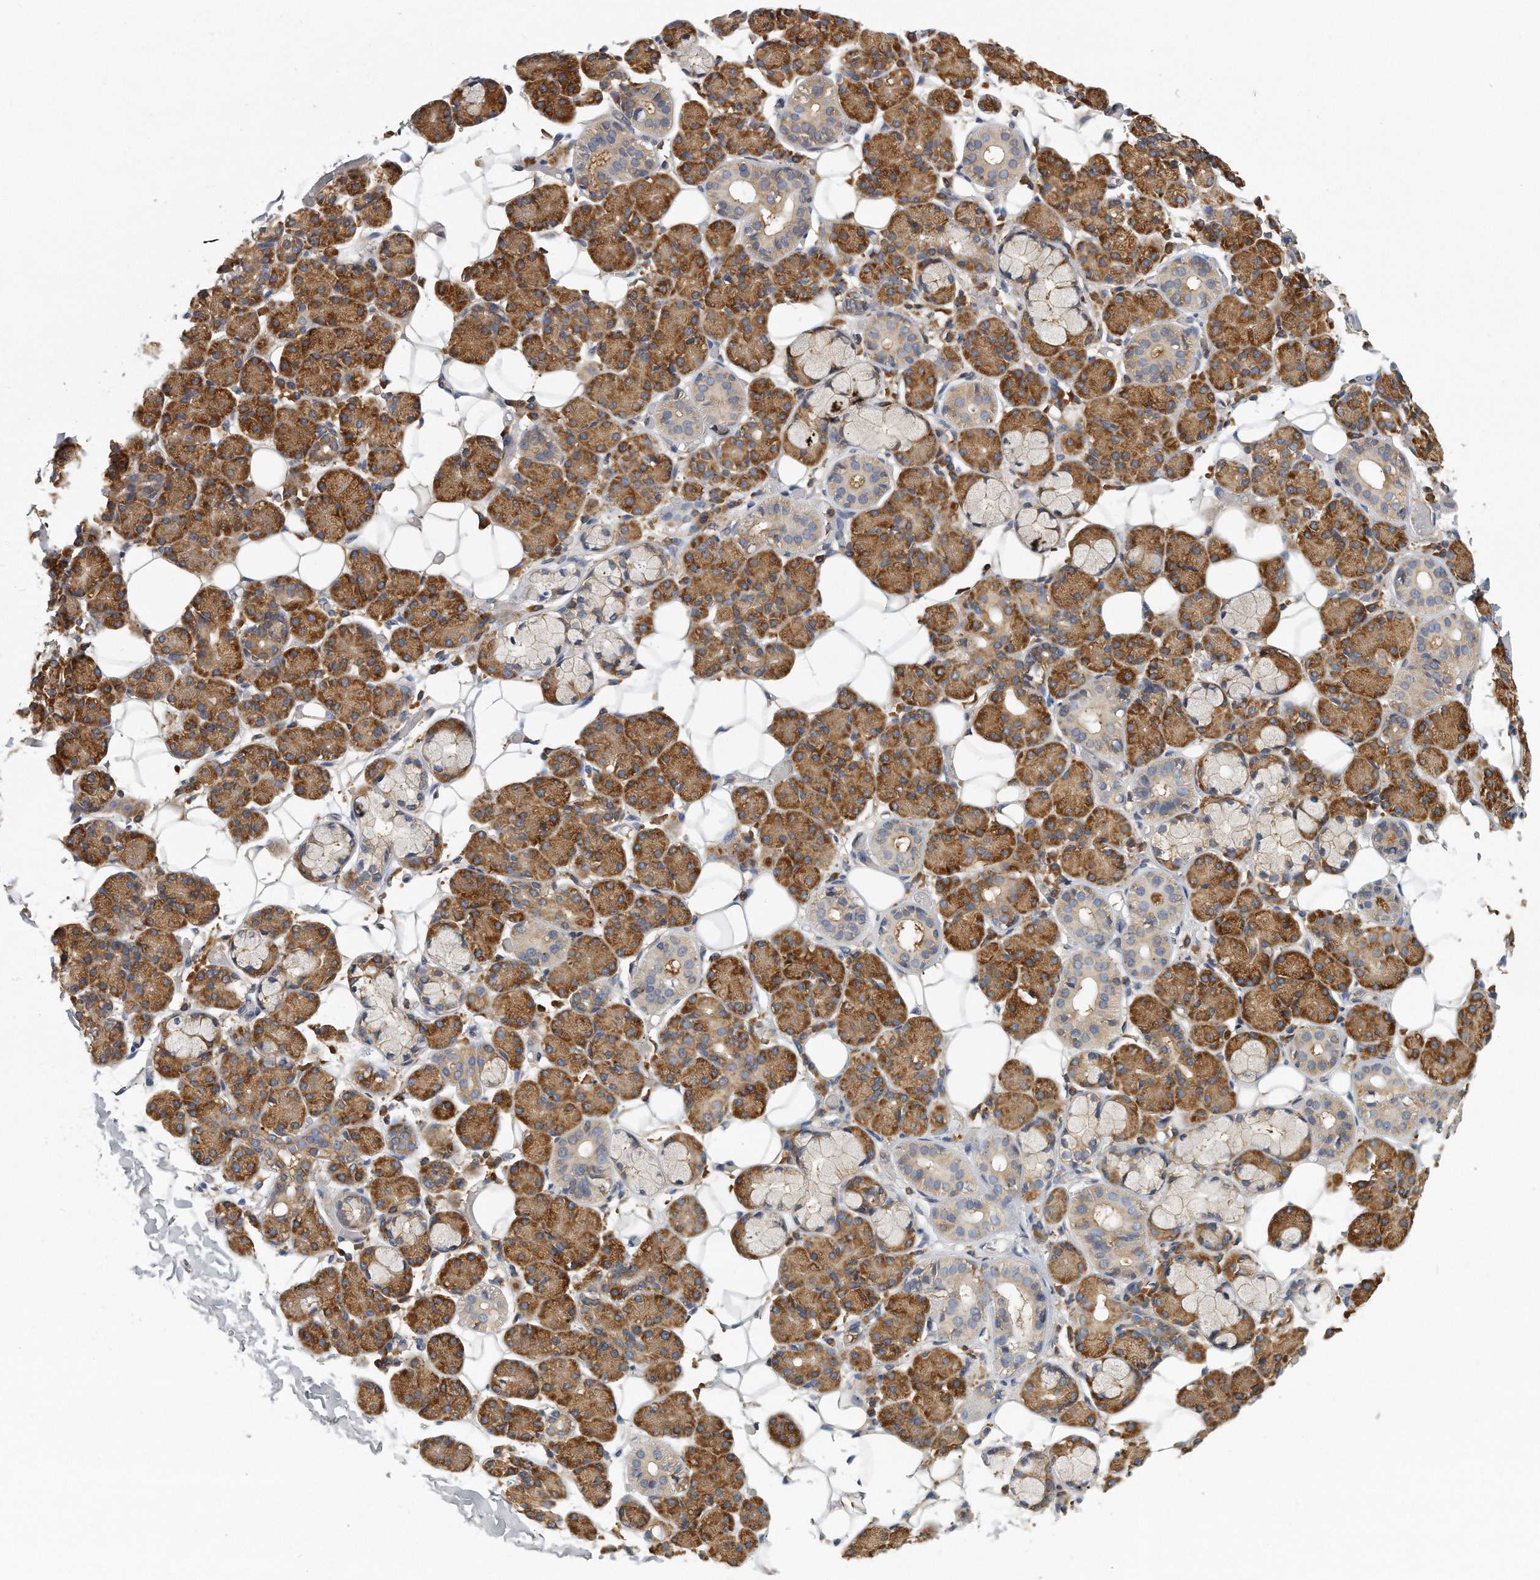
{"staining": {"intensity": "strong", "quantity": "25%-75%", "location": "cytoplasmic/membranous"}, "tissue": "salivary gland", "cell_type": "Glandular cells", "image_type": "normal", "snomed": [{"axis": "morphology", "description": "Normal tissue, NOS"}, {"axis": "topography", "description": "Salivary gland"}], "caption": "Immunohistochemistry (IHC) micrograph of unremarkable salivary gland: human salivary gland stained using immunohistochemistry (IHC) exhibits high levels of strong protein expression localized specifically in the cytoplasmic/membranous of glandular cells, appearing as a cytoplasmic/membranous brown color.", "gene": "EIF3I", "patient": {"sex": "male", "age": 63}}